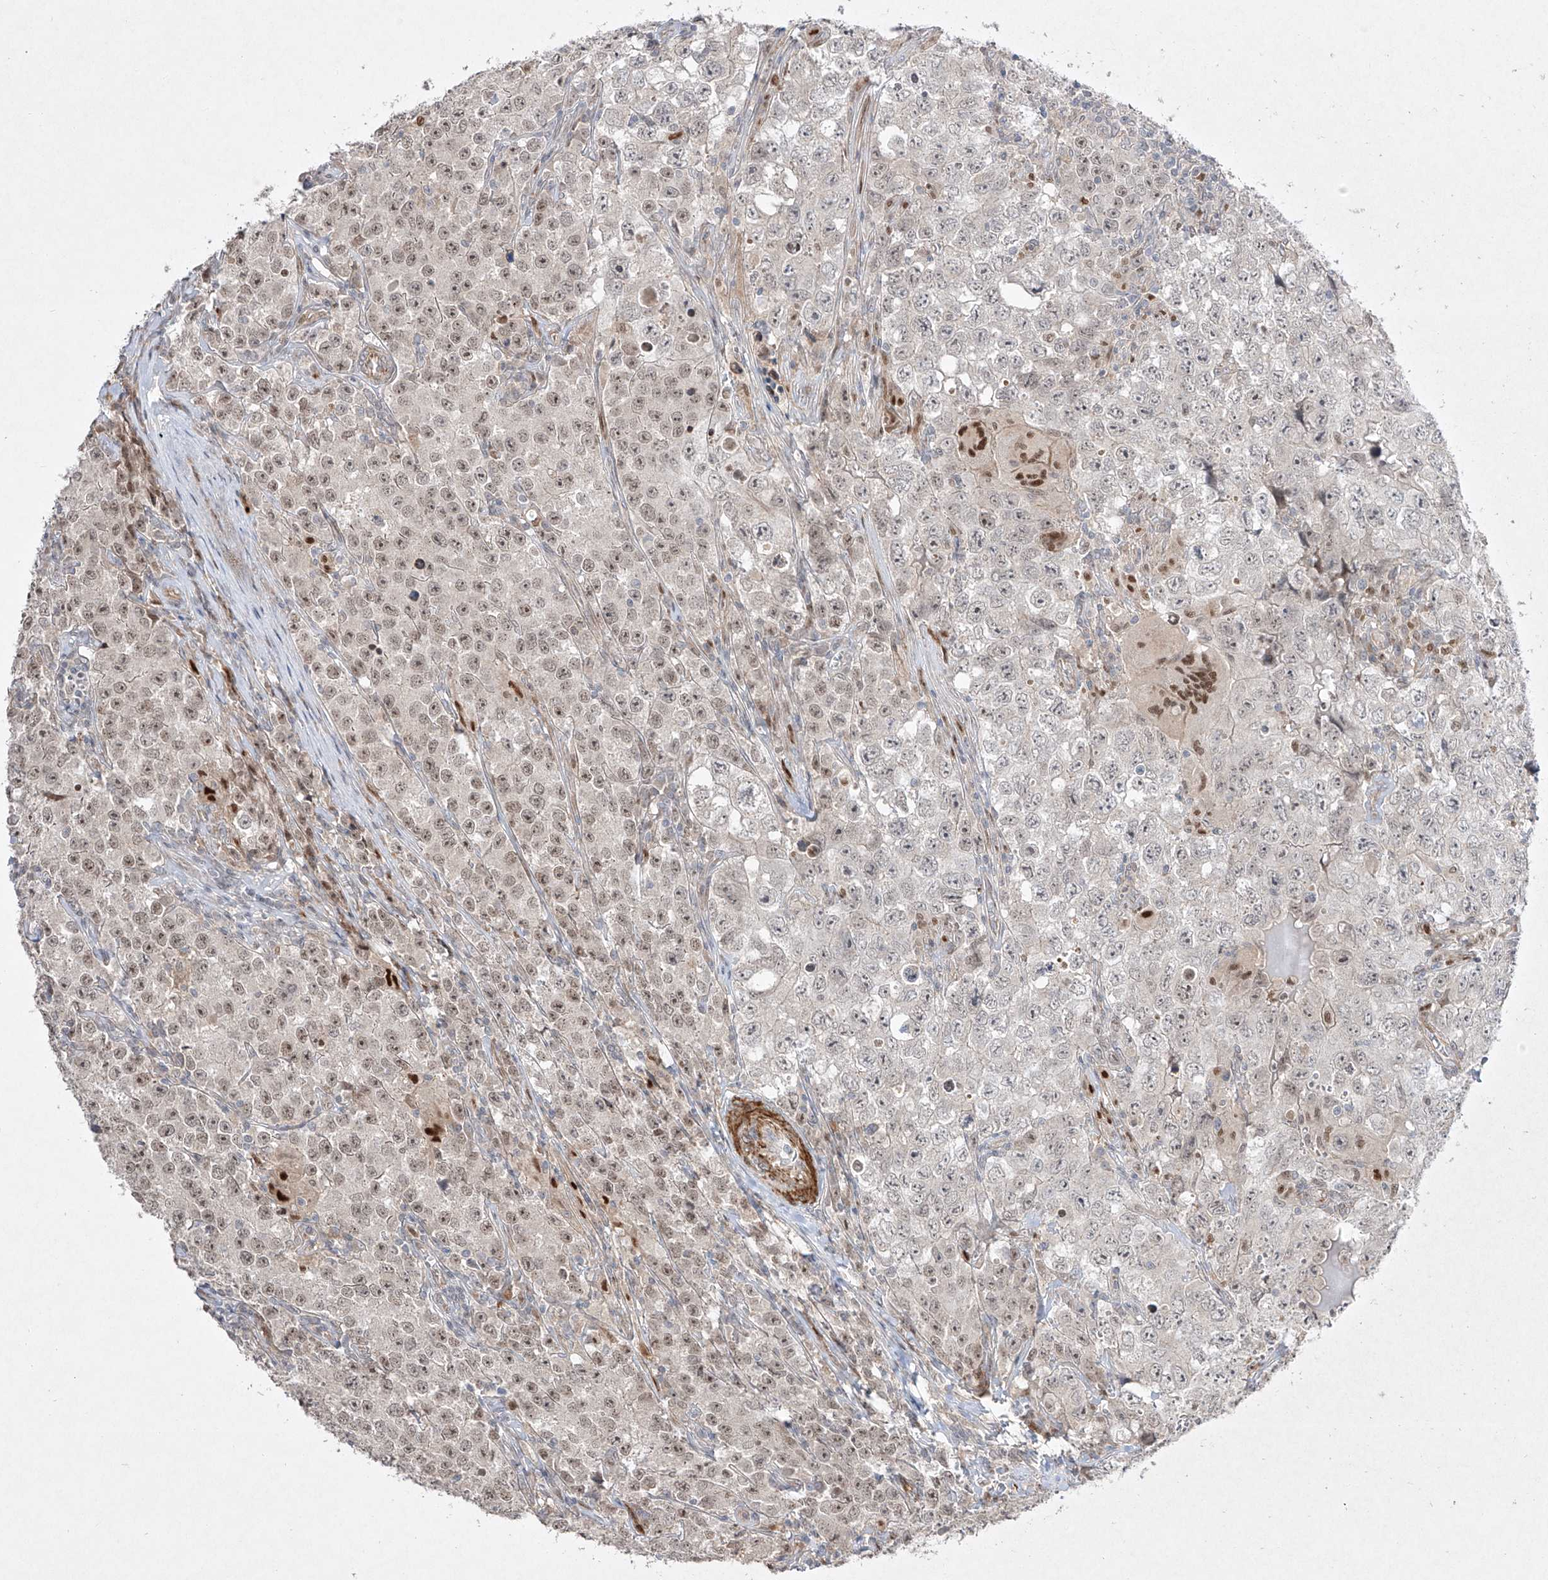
{"staining": {"intensity": "weak", "quantity": "<25%", "location": "nuclear"}, "tissue": "testis cancer", "cell_type": "Tumor cells", "image_type": "cancer", "snomed": [{"axis": "morphology", "description": "Seminoma, NOS"}, {"axis": "morphology", "description": "Carcinoma, Embryonal, NOS"}, {"axis": "topography", "description": "Testis"}], "caption": "There is no significant staining in tumor cells of testis cancer.", "gene": "KDM1B", "patient": {"sex": "male", "age": 43}}